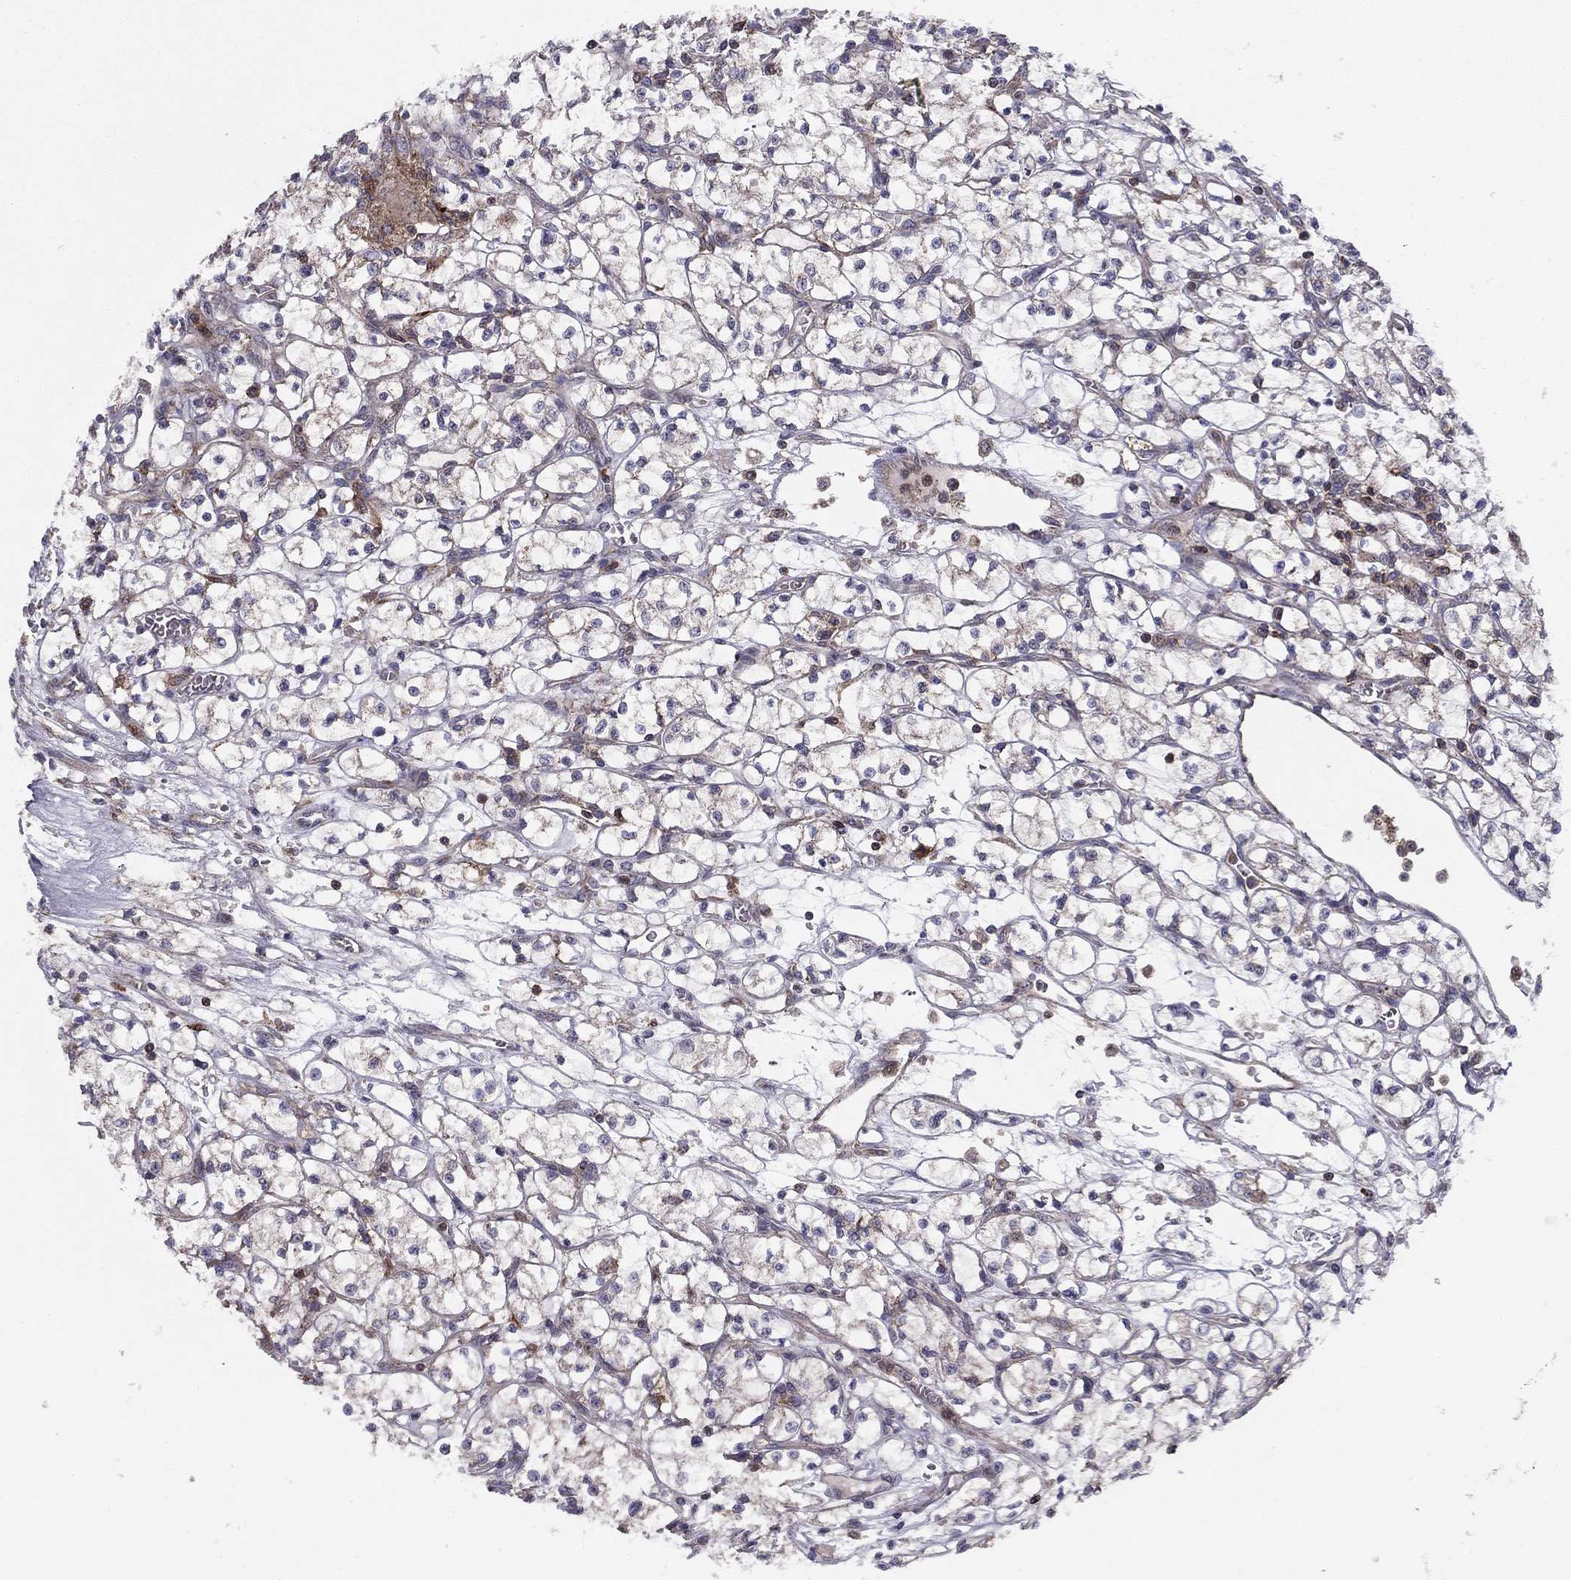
{"staining": {"intensity": "weak", "quantity": "<25%", "location": "cytoplasmic/membranous"}, "tissue": "renal cancer", "cell_type": "Tumor cells", "image_type": "cancer", "snomed": [{"axis": "morphology", "description": "Adenocarcinoma, NOS"}, {"axis": "topography", "description": "Kidney"}], "caption": "Human renal adenocarcinoma stained for a protein using immunohistochemistry (IHC) reveals no staining in tumor cells.", "gene": "ALG6", "patient": {"sex": "female", "age": 64}}